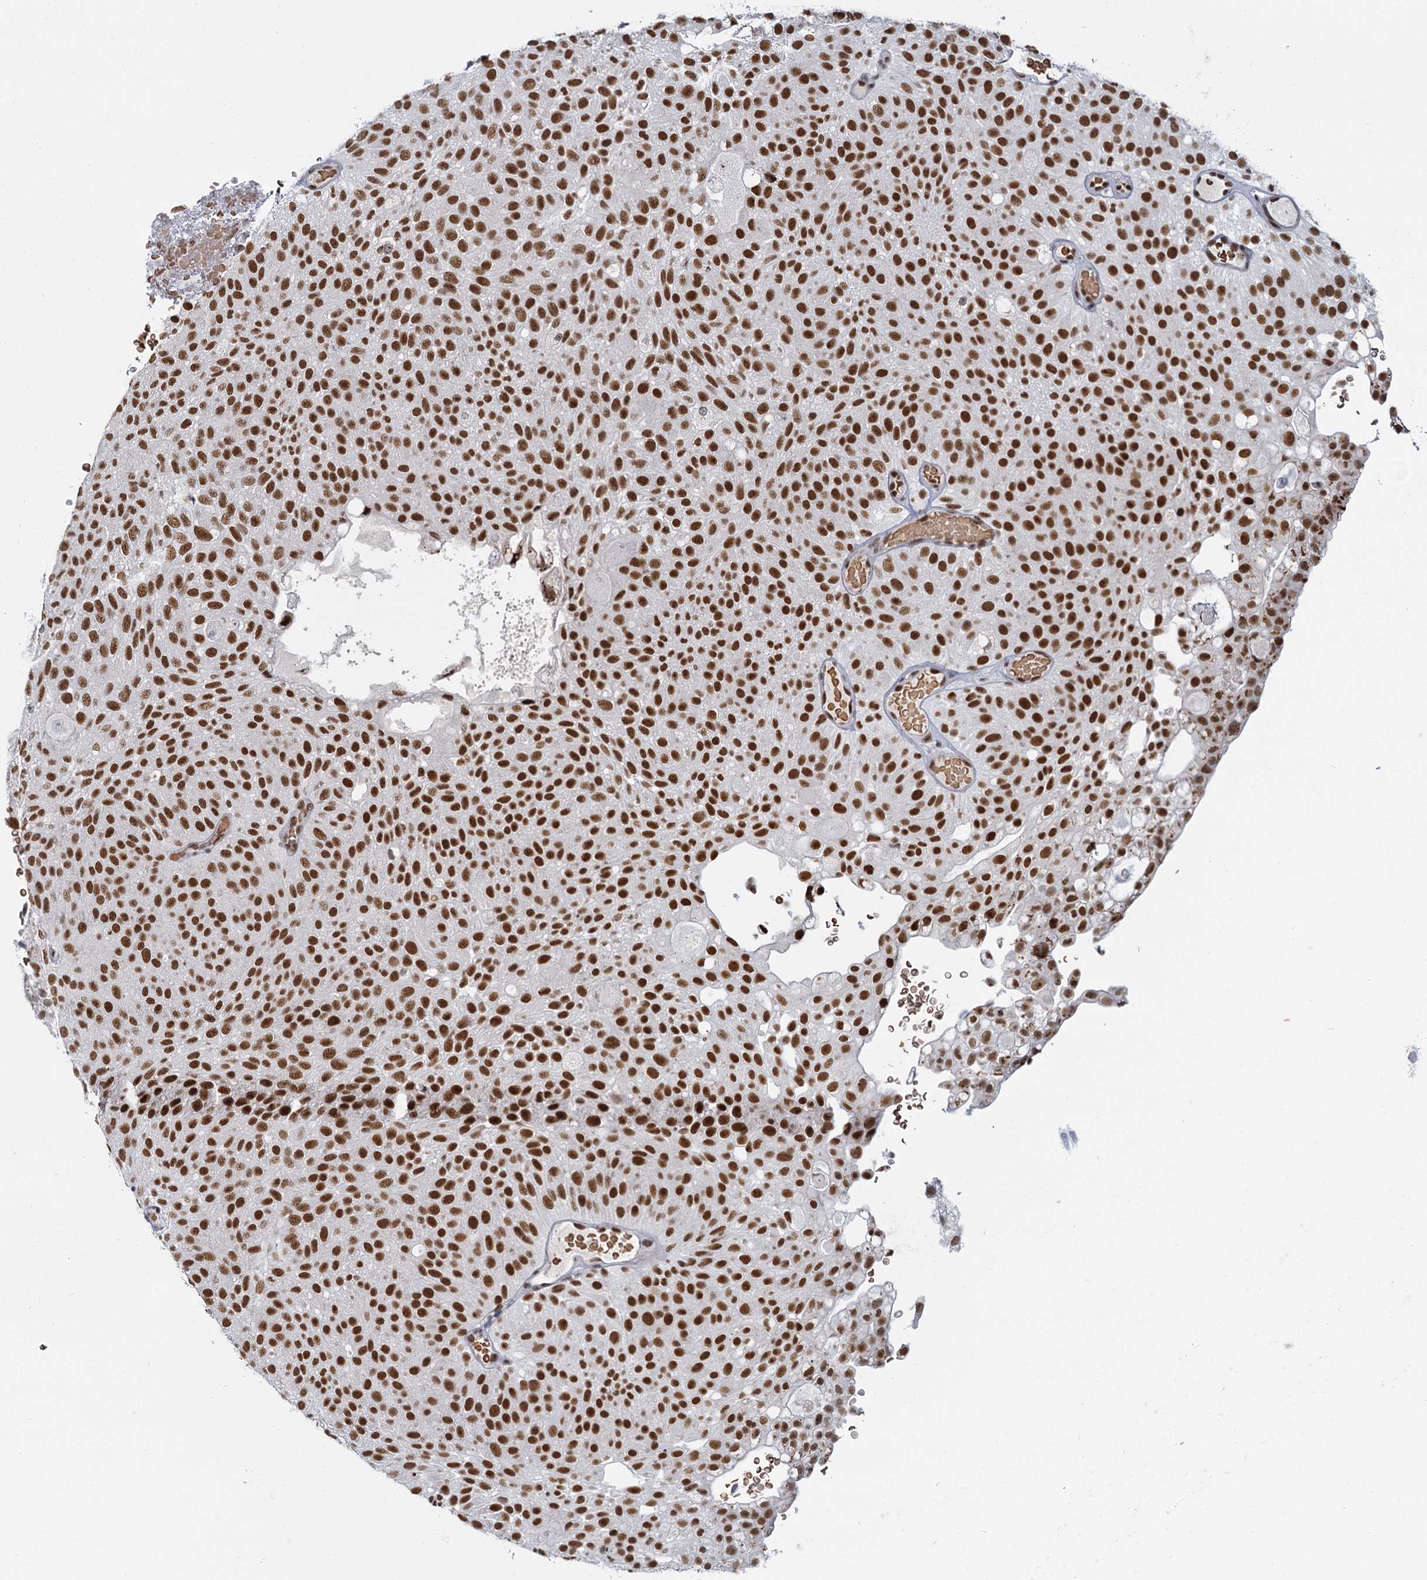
{"staining": {"intensity": "strong", "quantity": ">75%", "location": "nuclear"}, "tissue": "urothelial cancer", "cell_type": "Tumor cells", "image_type": "cancer", "snomed": [{"axis": "morphology", "description": "Urothelial carcinoma, Low grade"}, {"axis": "topography", "description": "Urinary bladder"}], "caption": "Immunohistochemistry (DAB) staining of human urothelial carcinoma (low-grade) displays strong nuclear protein expression in approximately >75% of tumor cells.", "gene": "RPRD1A", "patient": {"sex": "male", "age": 78}}